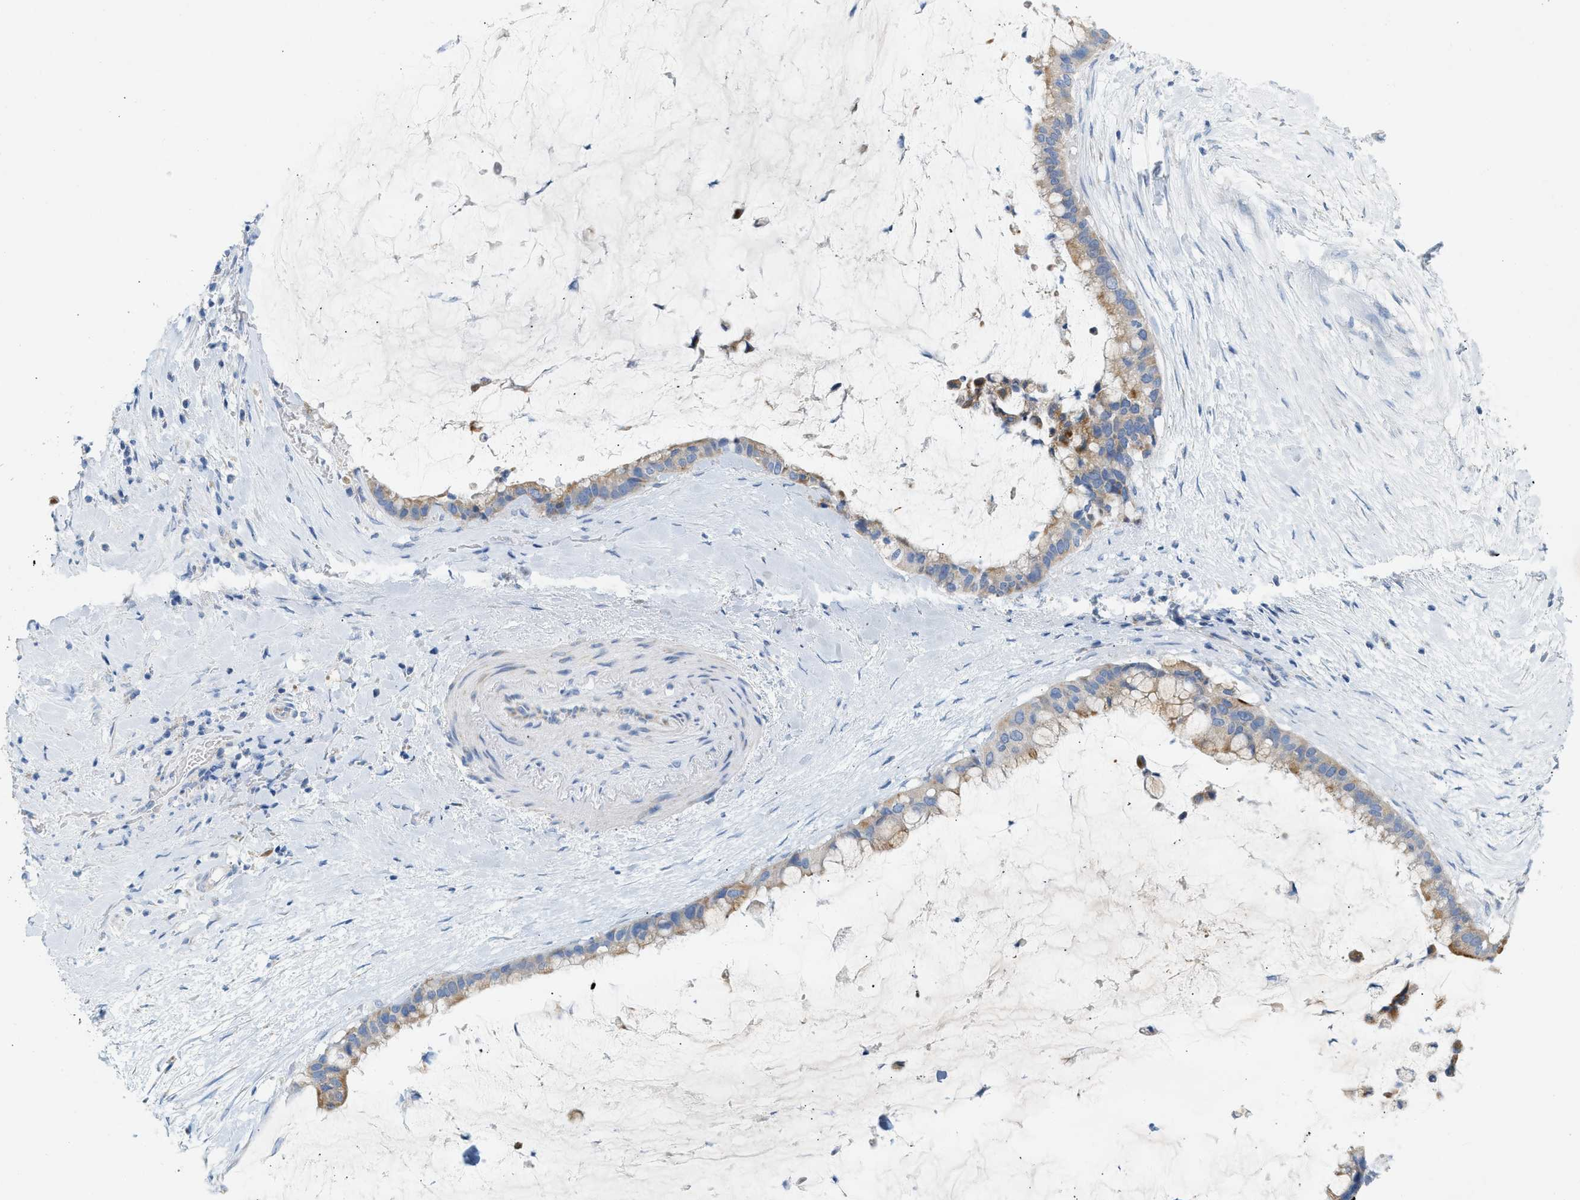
{"staining": {"intensity": "moderate", "quantity": ">75%", "location": "cytoplasmic/membranous"}, "tissue": "pancreatic cancer", "cell_type": "Tumor cells", "image_type": "cancer", "snomed": [{"axis": "morphology", "description": "Adenocarcinoma, NOS"}, {"axis": "topography", "description": "Pancreas"}], "caption": "This micrograph shows pancreatic adenocarcinoma stained with immunohistochemistry to label a protein in brown. The cytoplasmic/membranous of tumor cells show moderate positivity for the protein. Nuclei are counter-stained blue.", "gene": "NDUFS8", "patient": {"sex": "male", "age": 41}}